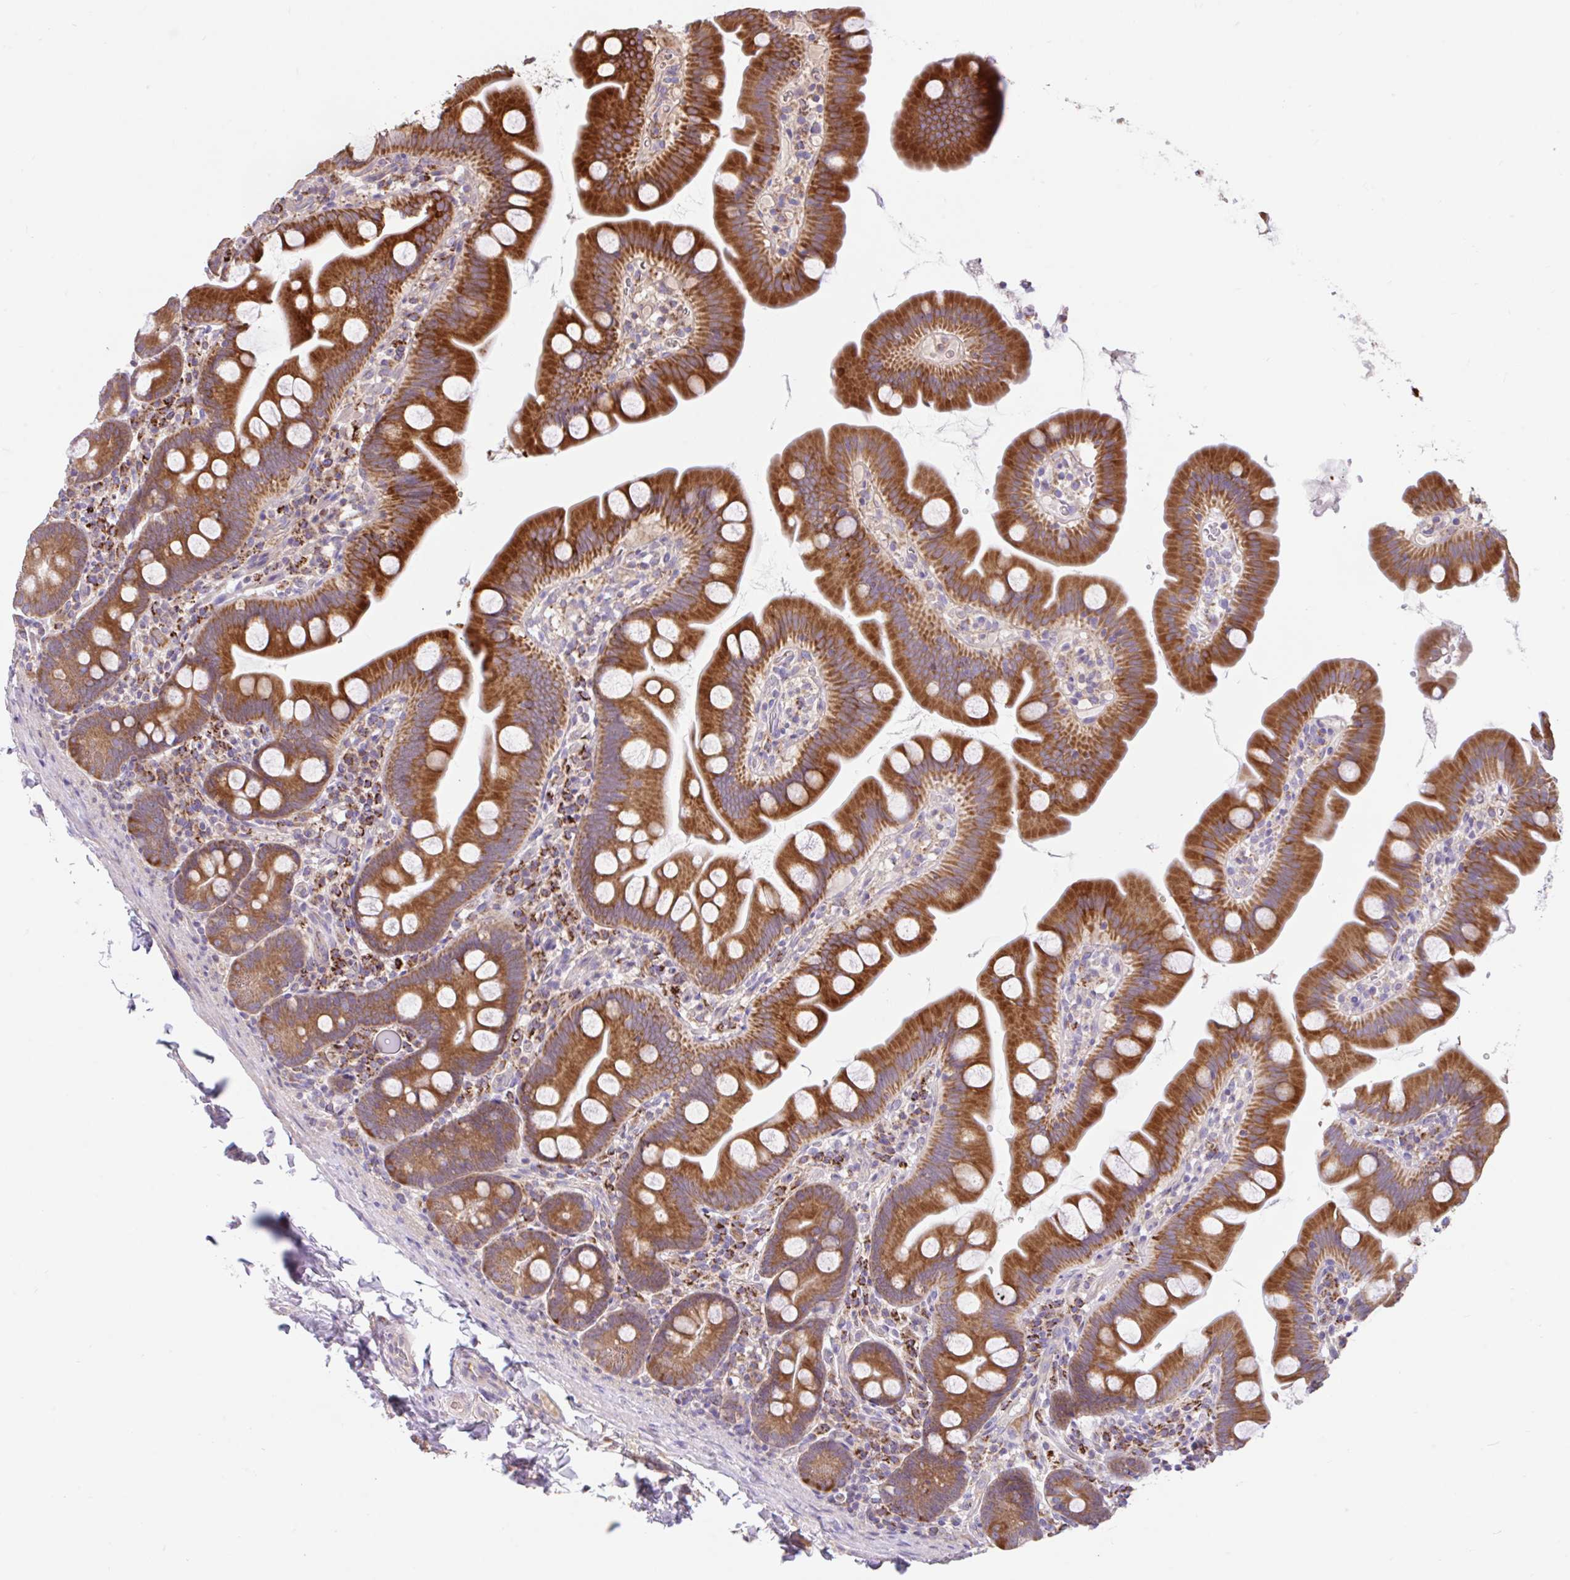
{"staining": {"intensity": "strong", "quantity": ">75%", "location": "cytoplasmic/membranous"}, "tissue": "small intestine", "cell_type": "Glandular cells", "image_type": "normal", "snomed": [{"axis": "morphology", "description": "Normal tissue, NOS"}, {"axis": "topography", "description": "Small intestine"}], "caption": "Immunohistochemical staining of benign human small intestine exhibits >75% levels of strong cytoplasmic/membranous protein positivity in about >75% of glandular cells. The protein is shown in brown color, while the nuclei are stained blue.", "gene": "RALBP1", "patient": {"sex": "female", "age": 68}}